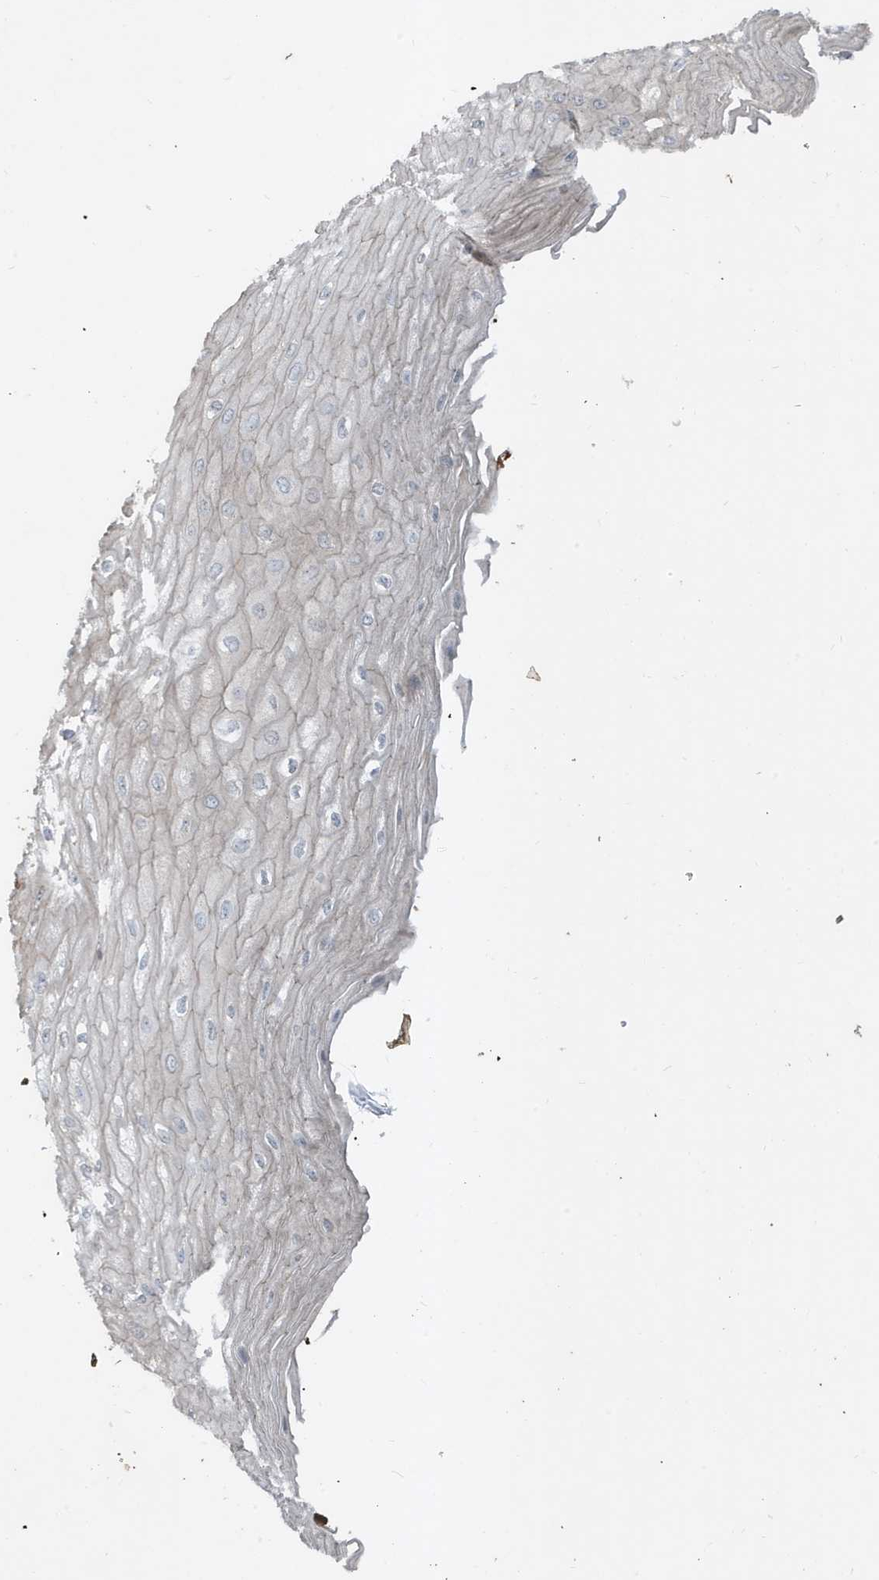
{"staining": {"intensity": "negative", "quantity": "none", "location": "none"}, "tissue": "esophagus", "cell_type": "Squamous epithelial cells", "image_type": "normal", "snomed": [{"axis": "morphology", "description": "Normal tissue, NOS"}, {"axis": "topography", "description": "Esophagus"}], "caption": "Immunohistochemistry (IHC) of normal human esophagus reveals no positivity in squamous epithelial cells. (Stains: DAB immunohistochemistry with hematoxylin counter stain, Microscopy: brightfield microscopy at high magnification).", "gene": "ABTB1", "patient": {"sex": "male", "age": 60}}